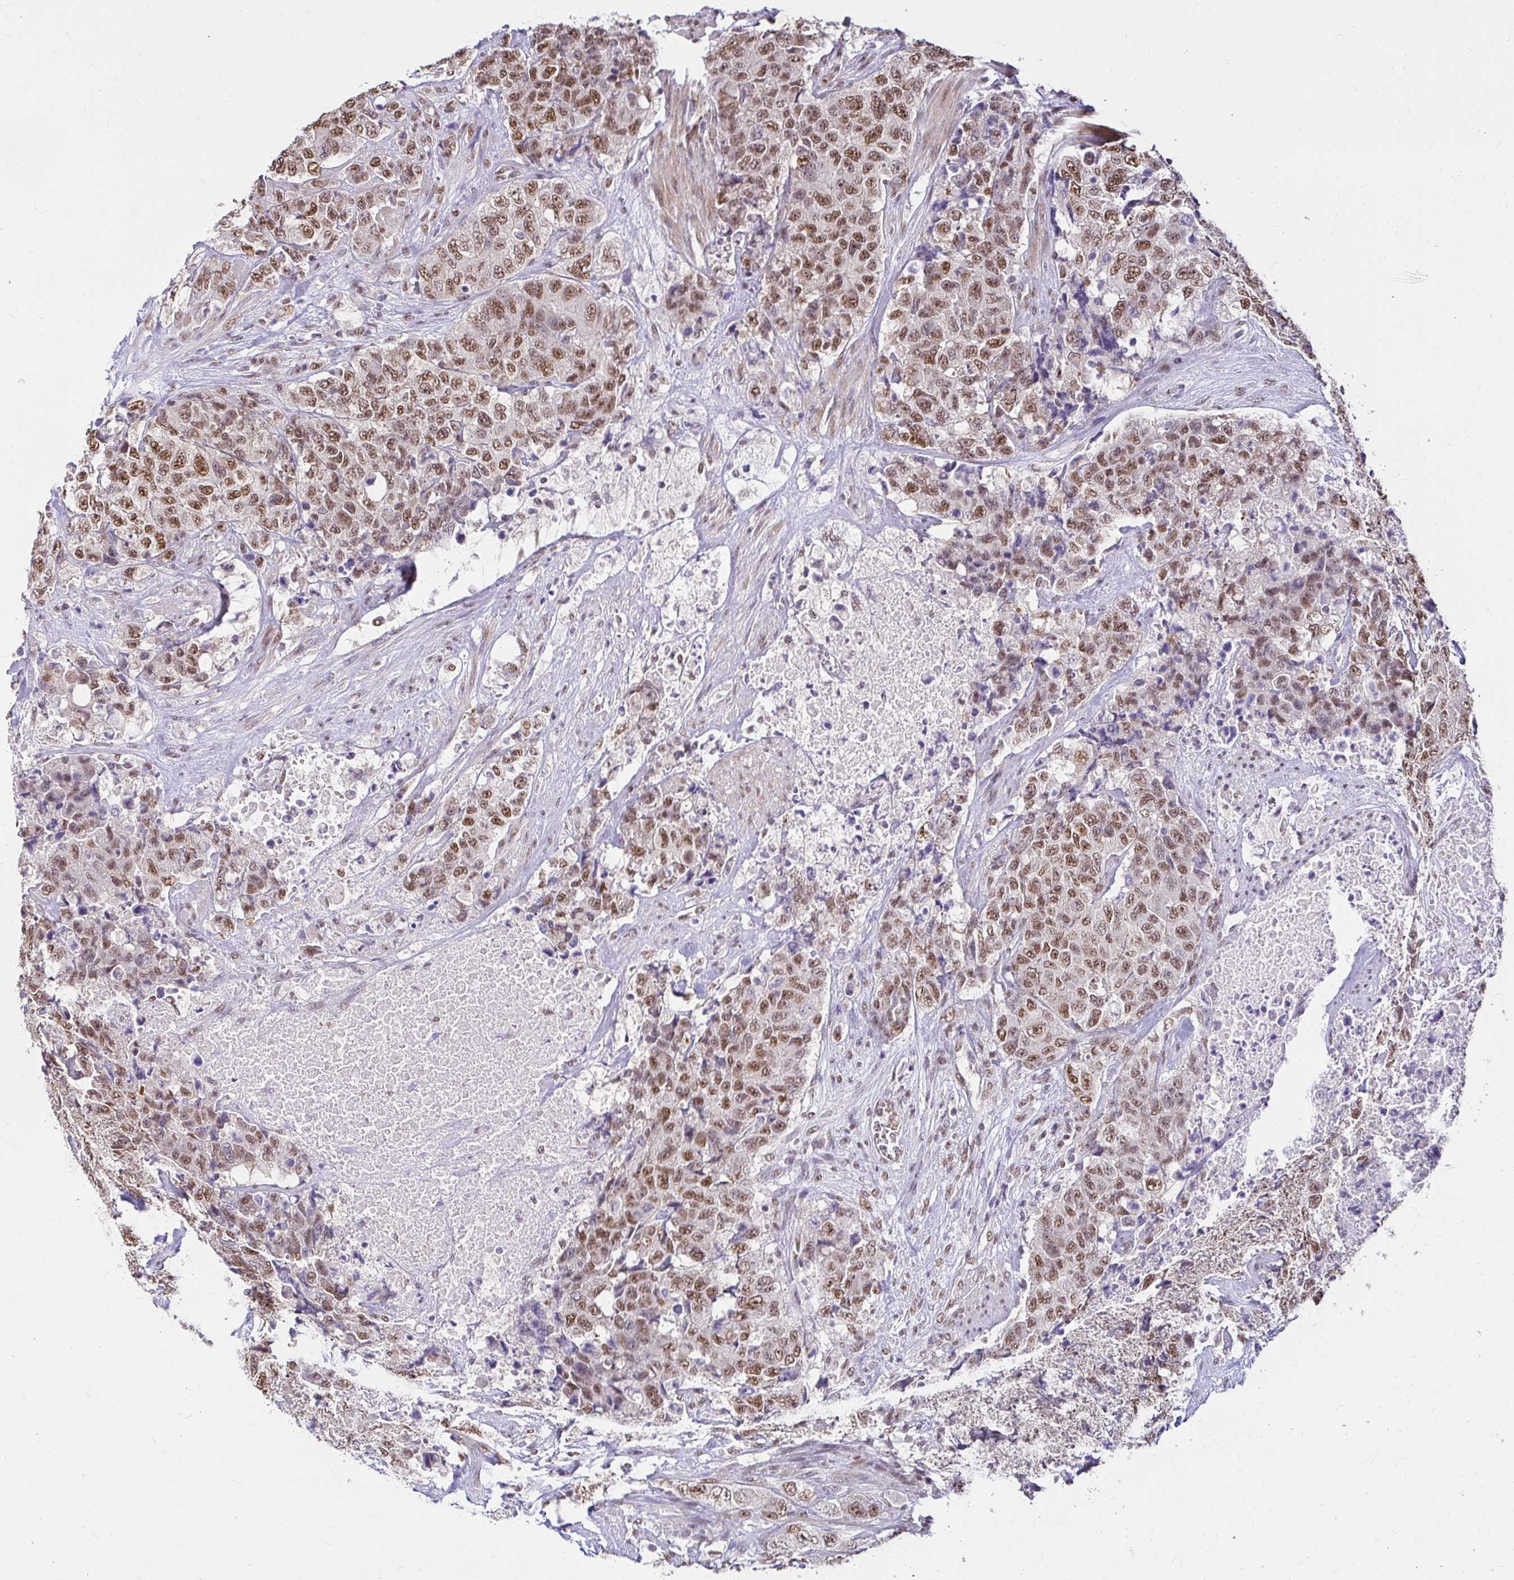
{"staining": {"intensity": "moderate", "quantity": ">75%", "location": "nuclear"}, "tissue": "urothelial cancer", "cell_type": "Tumor cells", "image_type": "cancer", "snomed": [{"axis": "morphology", "description": "Urothelial carcinoma, High grade"}, {"axis": "topography", "description": "Urinary bladder"}], "caption": "Urothelial cancer tissue exhibits moderate nuclear staining in approximately >75% of tumor cells, visualized by immunohistochemistry.", "gene": "RIMS4", "patient": {"sex": "female", "age": 78}}